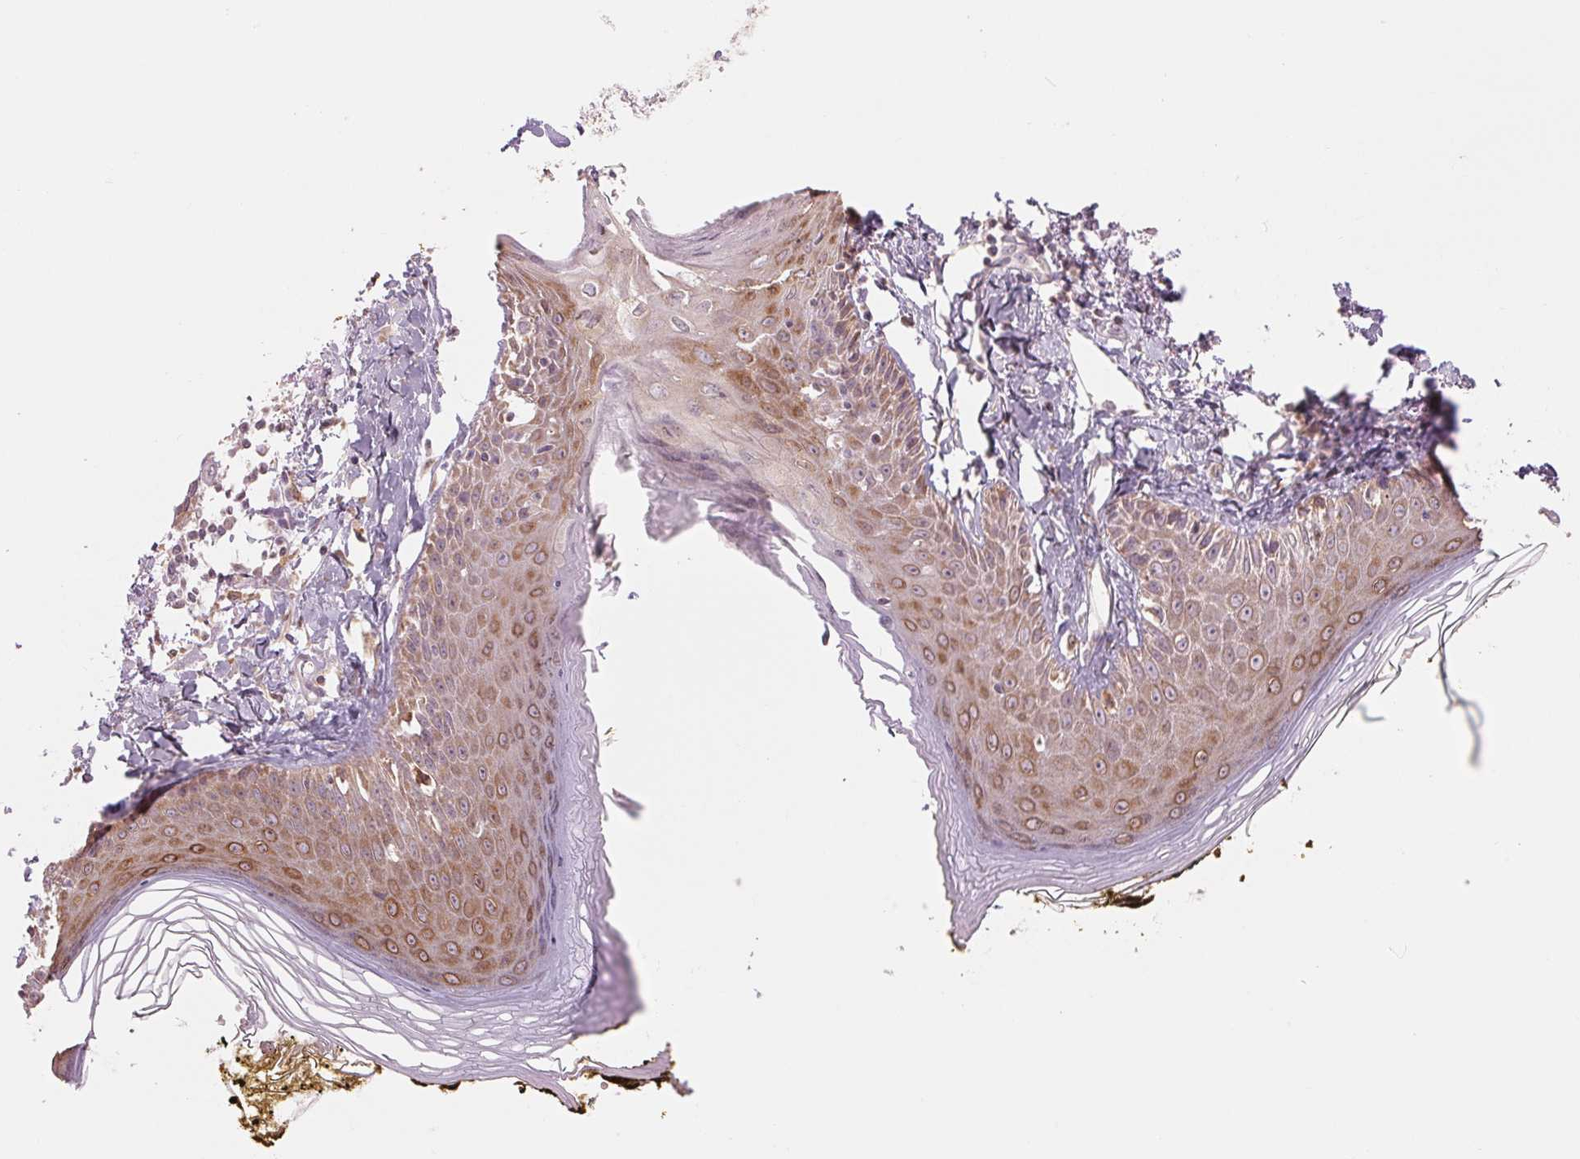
{"staining": {"intensity": "weak", "quantity": "<25%", "location": "cytoplasmic/membranous"}, "tissue": "skin", "cell_type": "Fibroblasts", "image_type": "normal", "snomed": [{"axis": "morphology", "description": "Normal tissue, NOS"}, {"axis": "topography", "description": "Skin"}], "caption": "IHC of unremarkable human skin displays no expression in fibroblasts.", "gene": "TECR", "patient": {"sex": "male", "age": 76}}